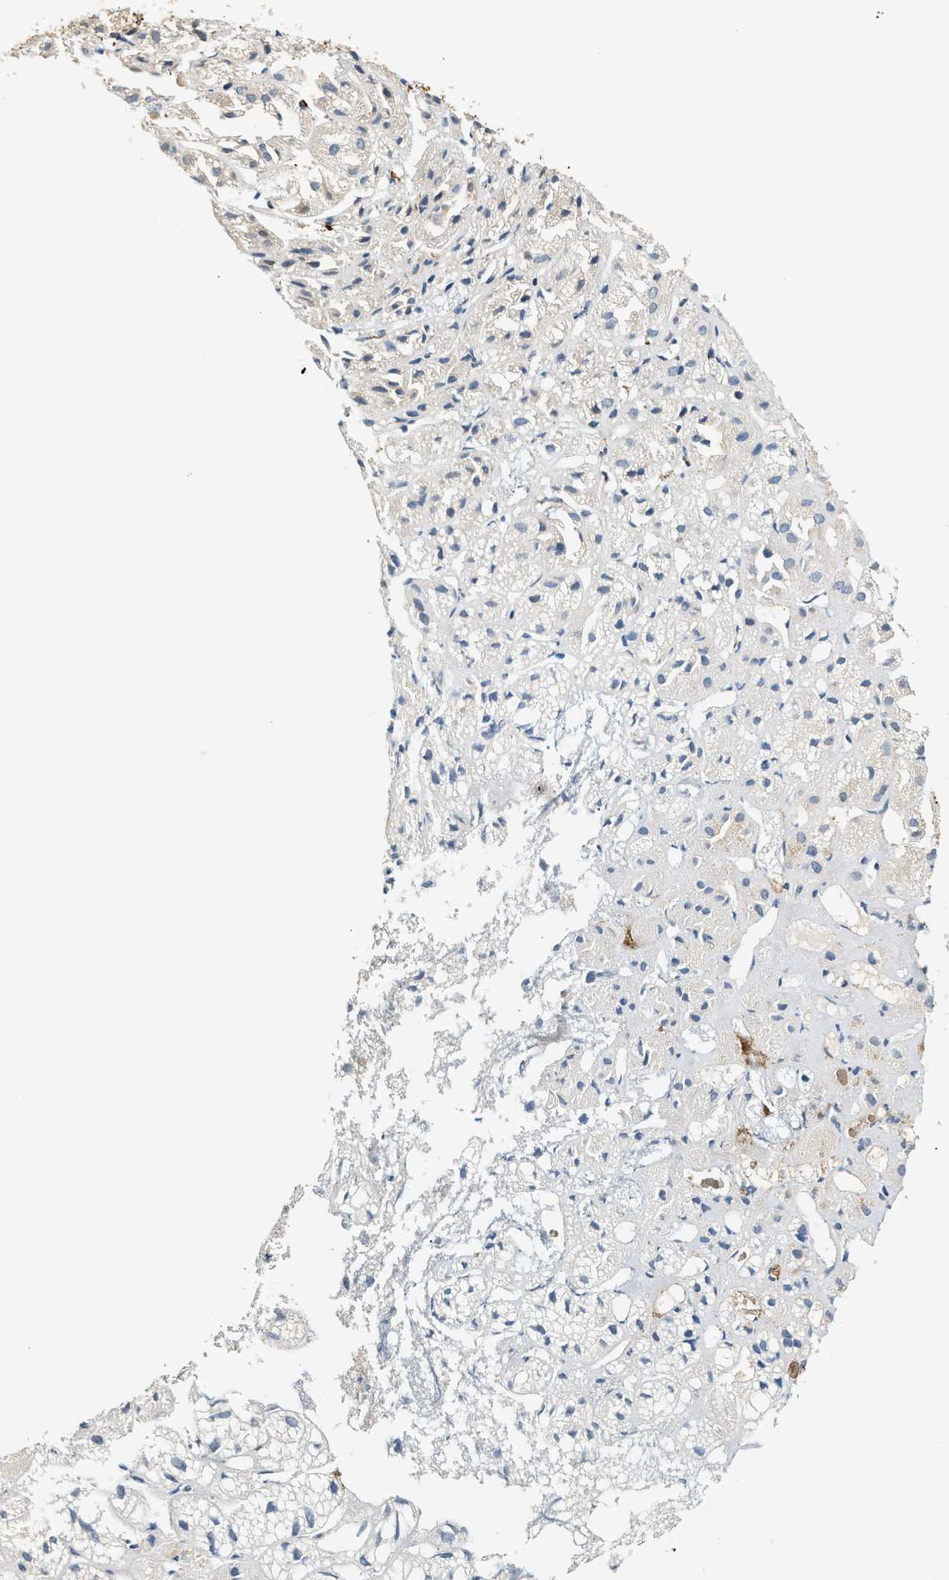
{"staining": {"intensity": "weak", "quantity": "<25%", "location": "cytoplasmic/membranous"}, "tissue": "adrenal gland", "cell_type": "Glandular cells", "image_type": "normal", "snomed": [{"axis": "morphology", "description": "Normal tissue, NOS"}, {"axis": "topography", "description": "Adrenal gland"}], "caption": "An IHC histopathology image of unremarkable adrenal gland is shown. There is no staining in glandular cells of adrenal gland.", "gene": "CYTH2", "patient": {"sex": "female", "age": 71}}